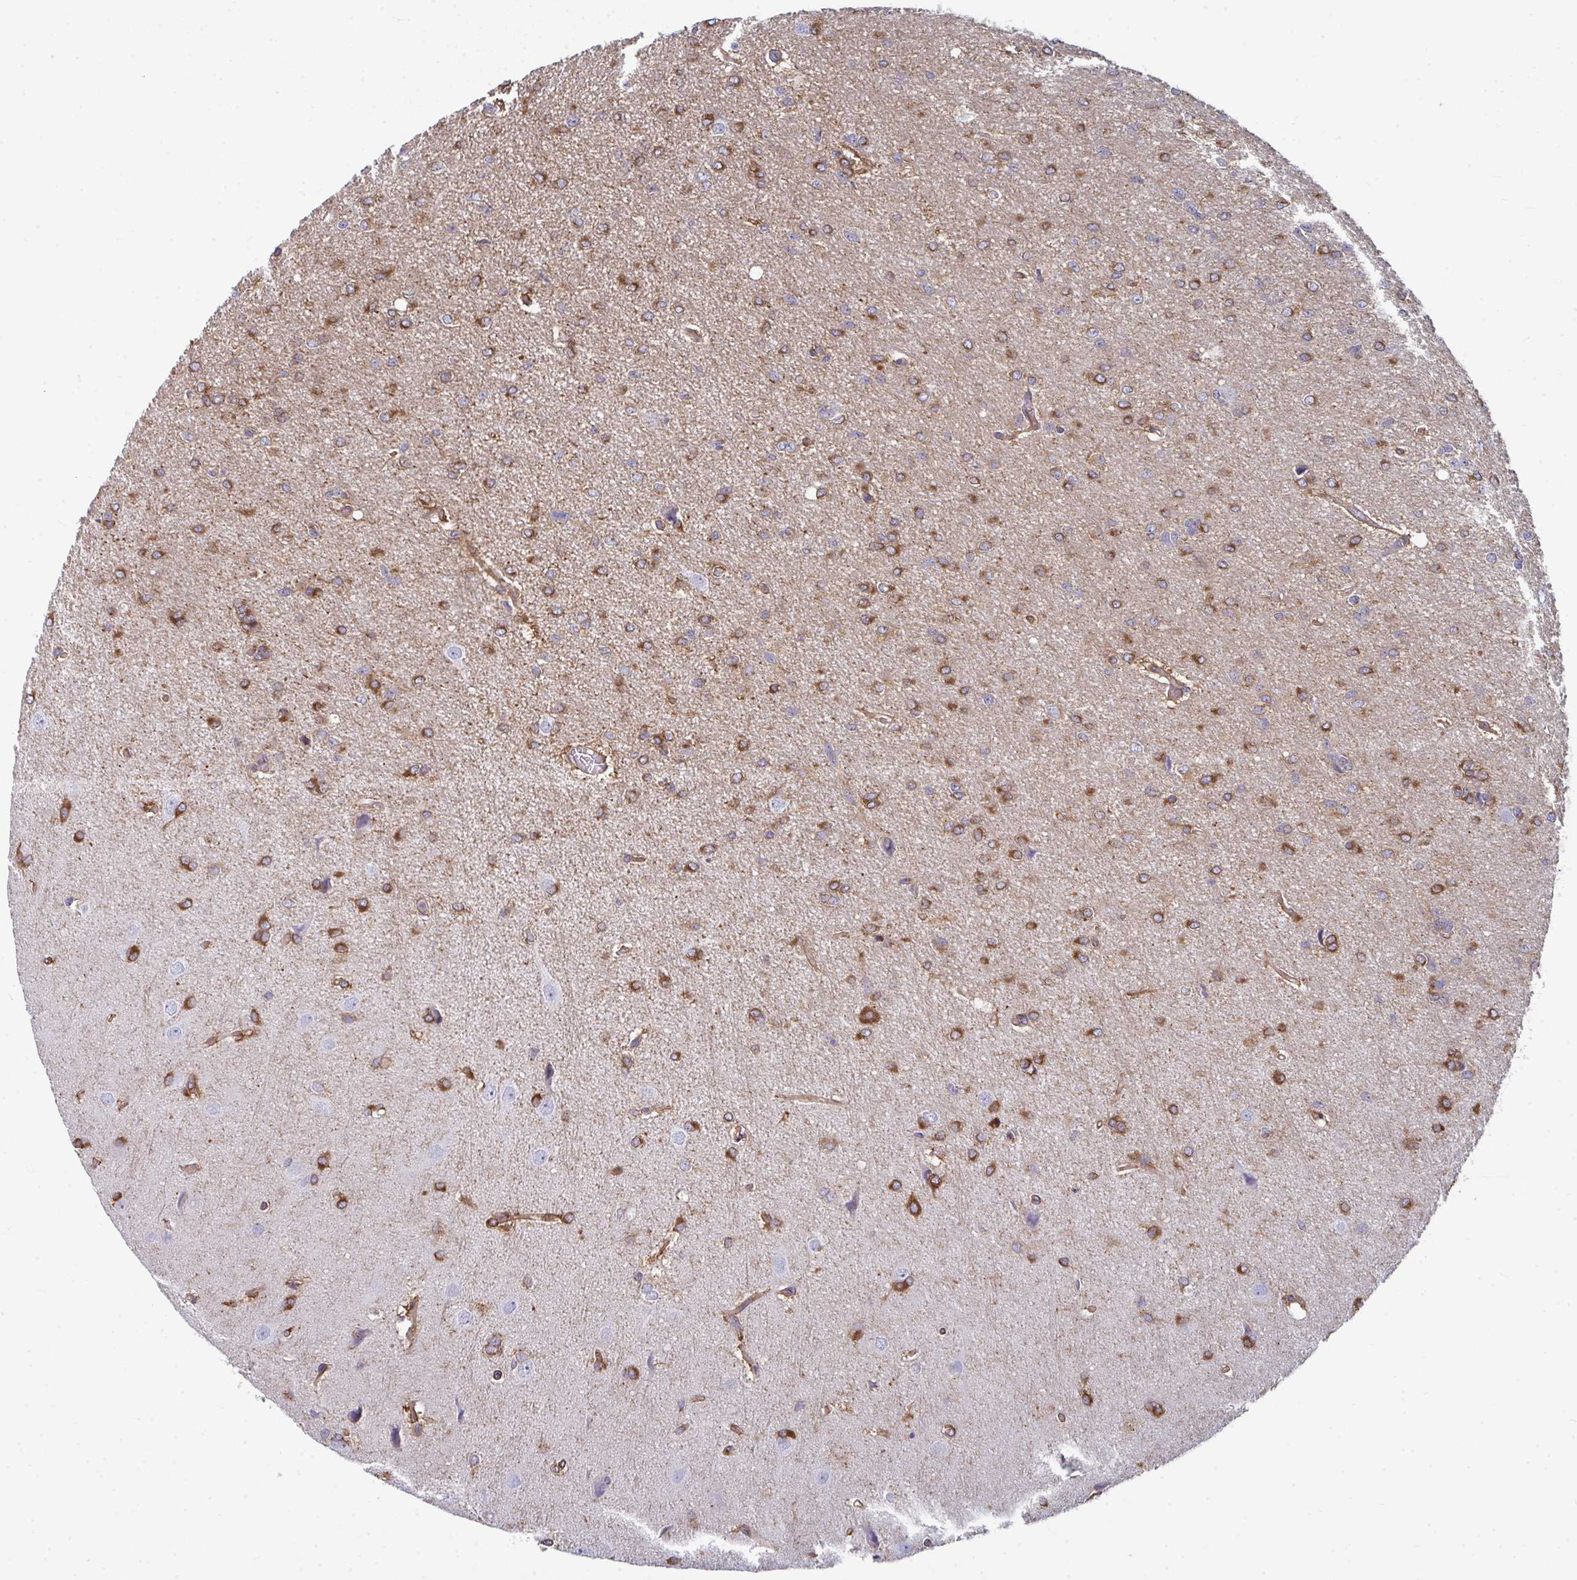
{"staining": {"intensity": "strong", "quantity": "25%-75%", "location": "cytoplasmic/membranous"}, "tissue": "glioma", "cell_type": "Tumor cells", "image_type": "cancer", "snomed": [{"axis": "morphology", "description": "Glioma, malignant, Low grade"}, {"axis": "topography", "description": "Brain"}], "caption": "Malignant low-grade glioma stained with a brown dye displays strong cytoplasmic/membranous positive staining in about 25%-75% of tumor cells.", "gene": "DYNC1I2", "patient": {"sex": "male", "age": 26}}